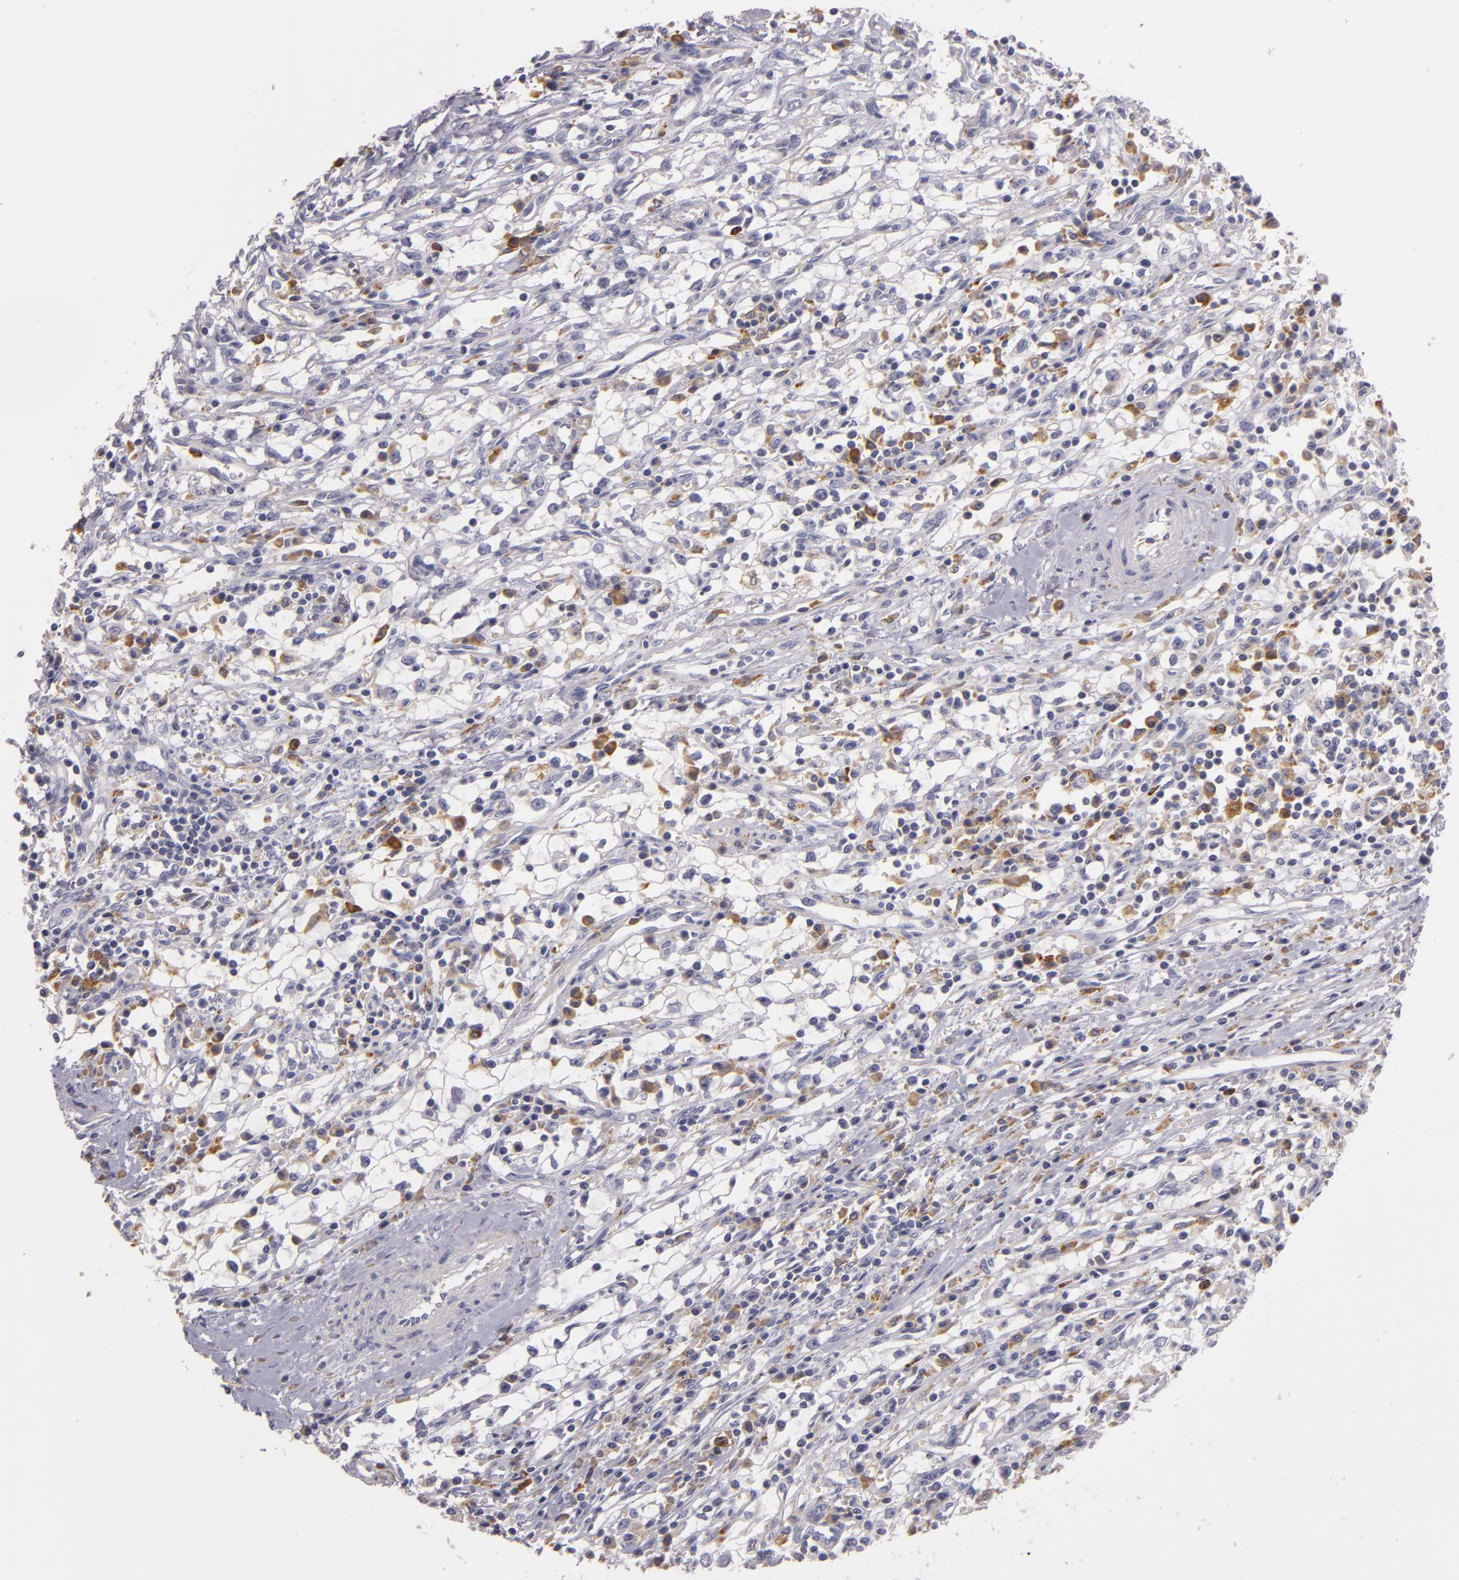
{"staining": {"intensity": "negative", "quantity": "none", "location": "none"}, "tissue": "renal cancer", "cell_type": "Tumor cells", "image_type": "cancer", "snomed": [{"axis": "morphology", "description": "Adenocarcinoma, NOS"}, {"axis": "topography", "description": "Kidney"}], "caption": "Adenocarcinoma (renal) was stained to show a protein in brown. There is no significant expression in tumor cells. (DAB (3,3'-diaminobenzidine) IHC, high magnification).", "gene": "TLR8", "patient": {"sex": "male", "age": 82}}